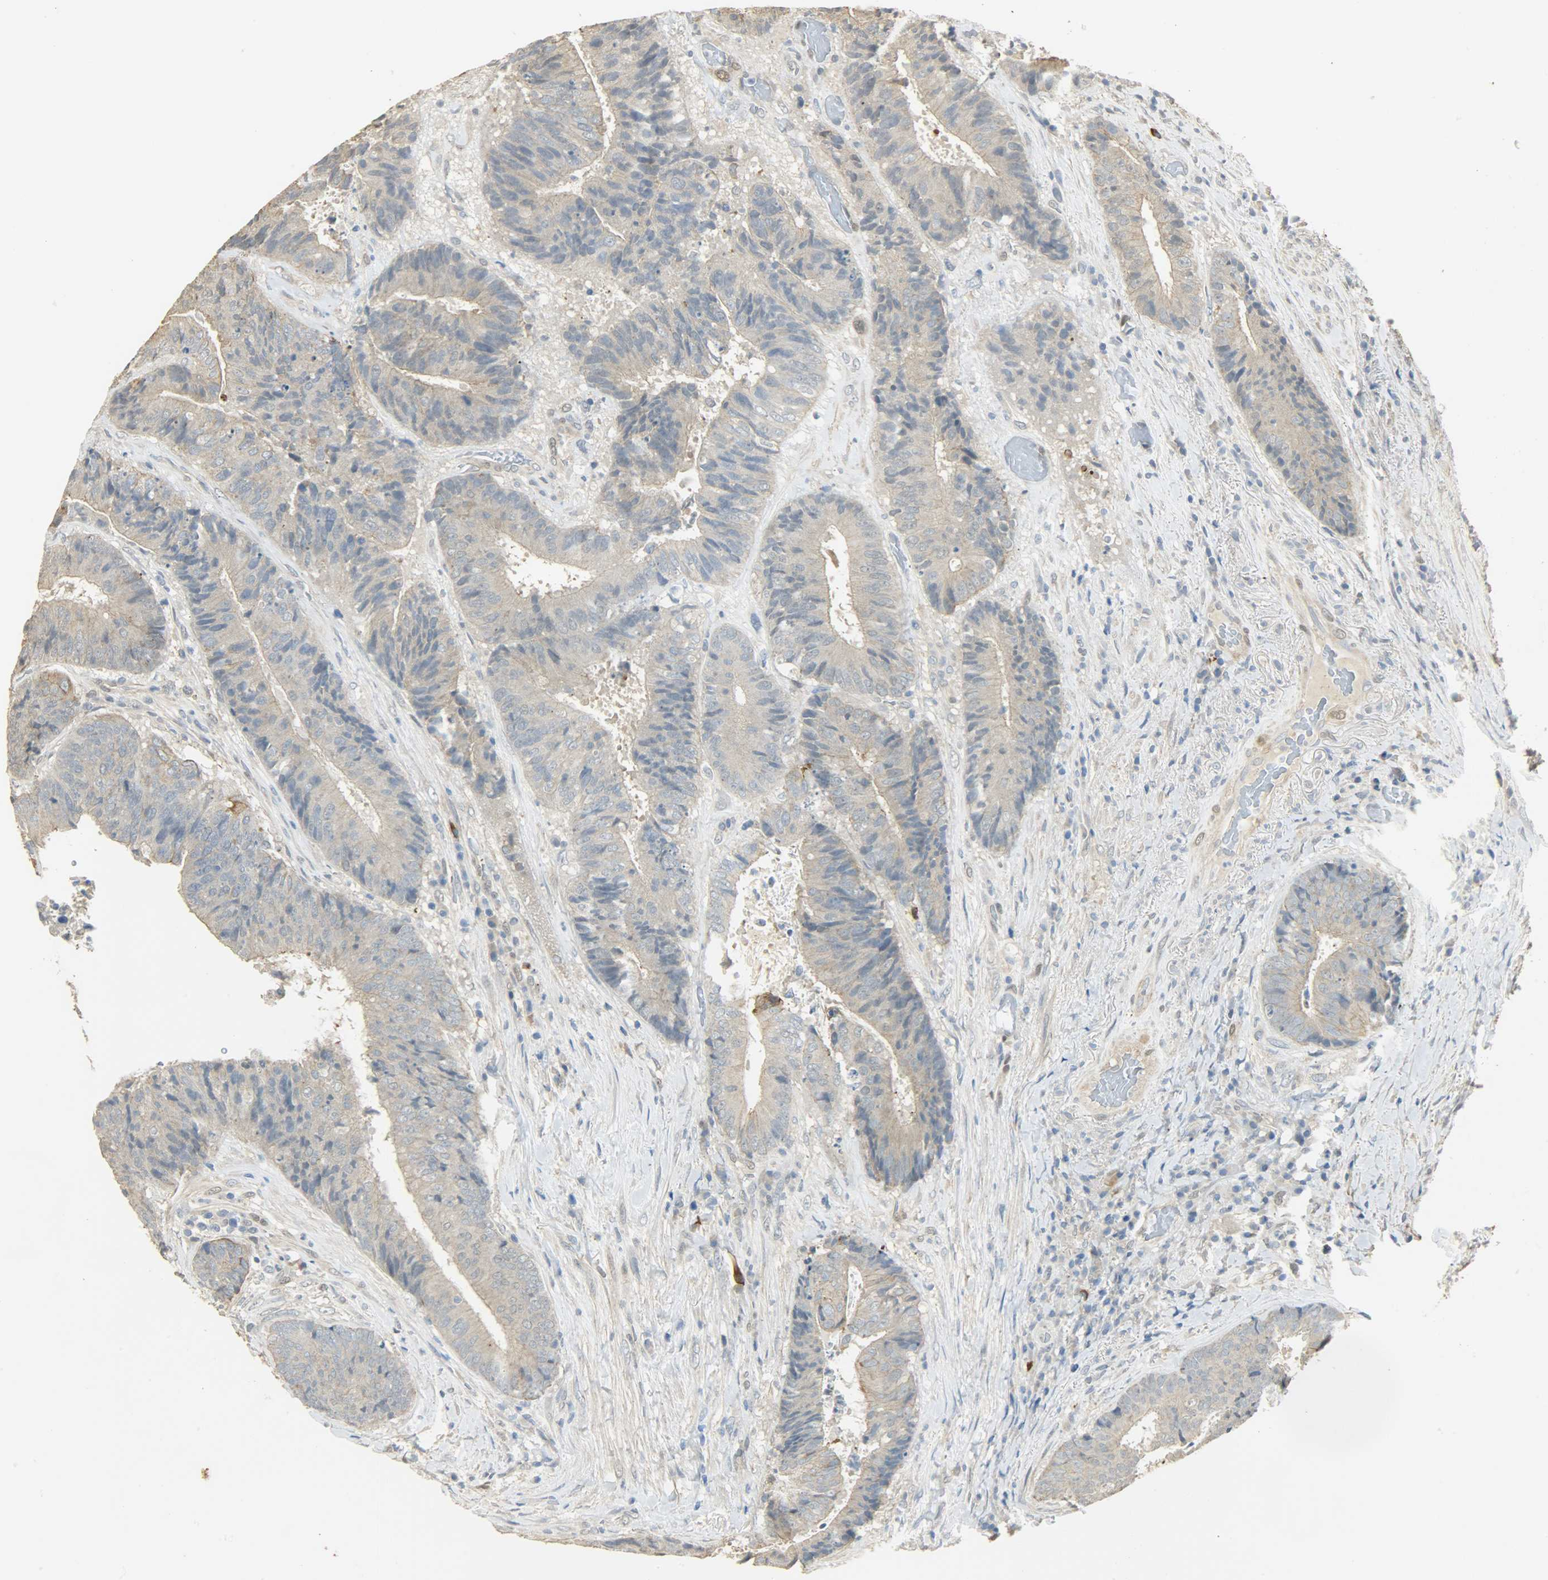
{"staining": {"intensity": "moderate", "quantity": "25%-75%", "location": "cytoplasmic/membranous"}, "tissue": "colorectal cancer", "cell_type": "Tumor cells", "image_type": "cancer", "snomed": [{"axis": "morphology", "description": "Adenocarcinoma, NOS"}, {"axis": "topography", "description": "Rectum"}], "caption": "Immunohistochemistry of adenocarcinoma (colorectal) reveals medium levels of moderate cytoplasmic/membranous staining in about 25%-75% of tumor cells.", "gene": "USP13", "patient": {"sex": "male", "age": 72}}